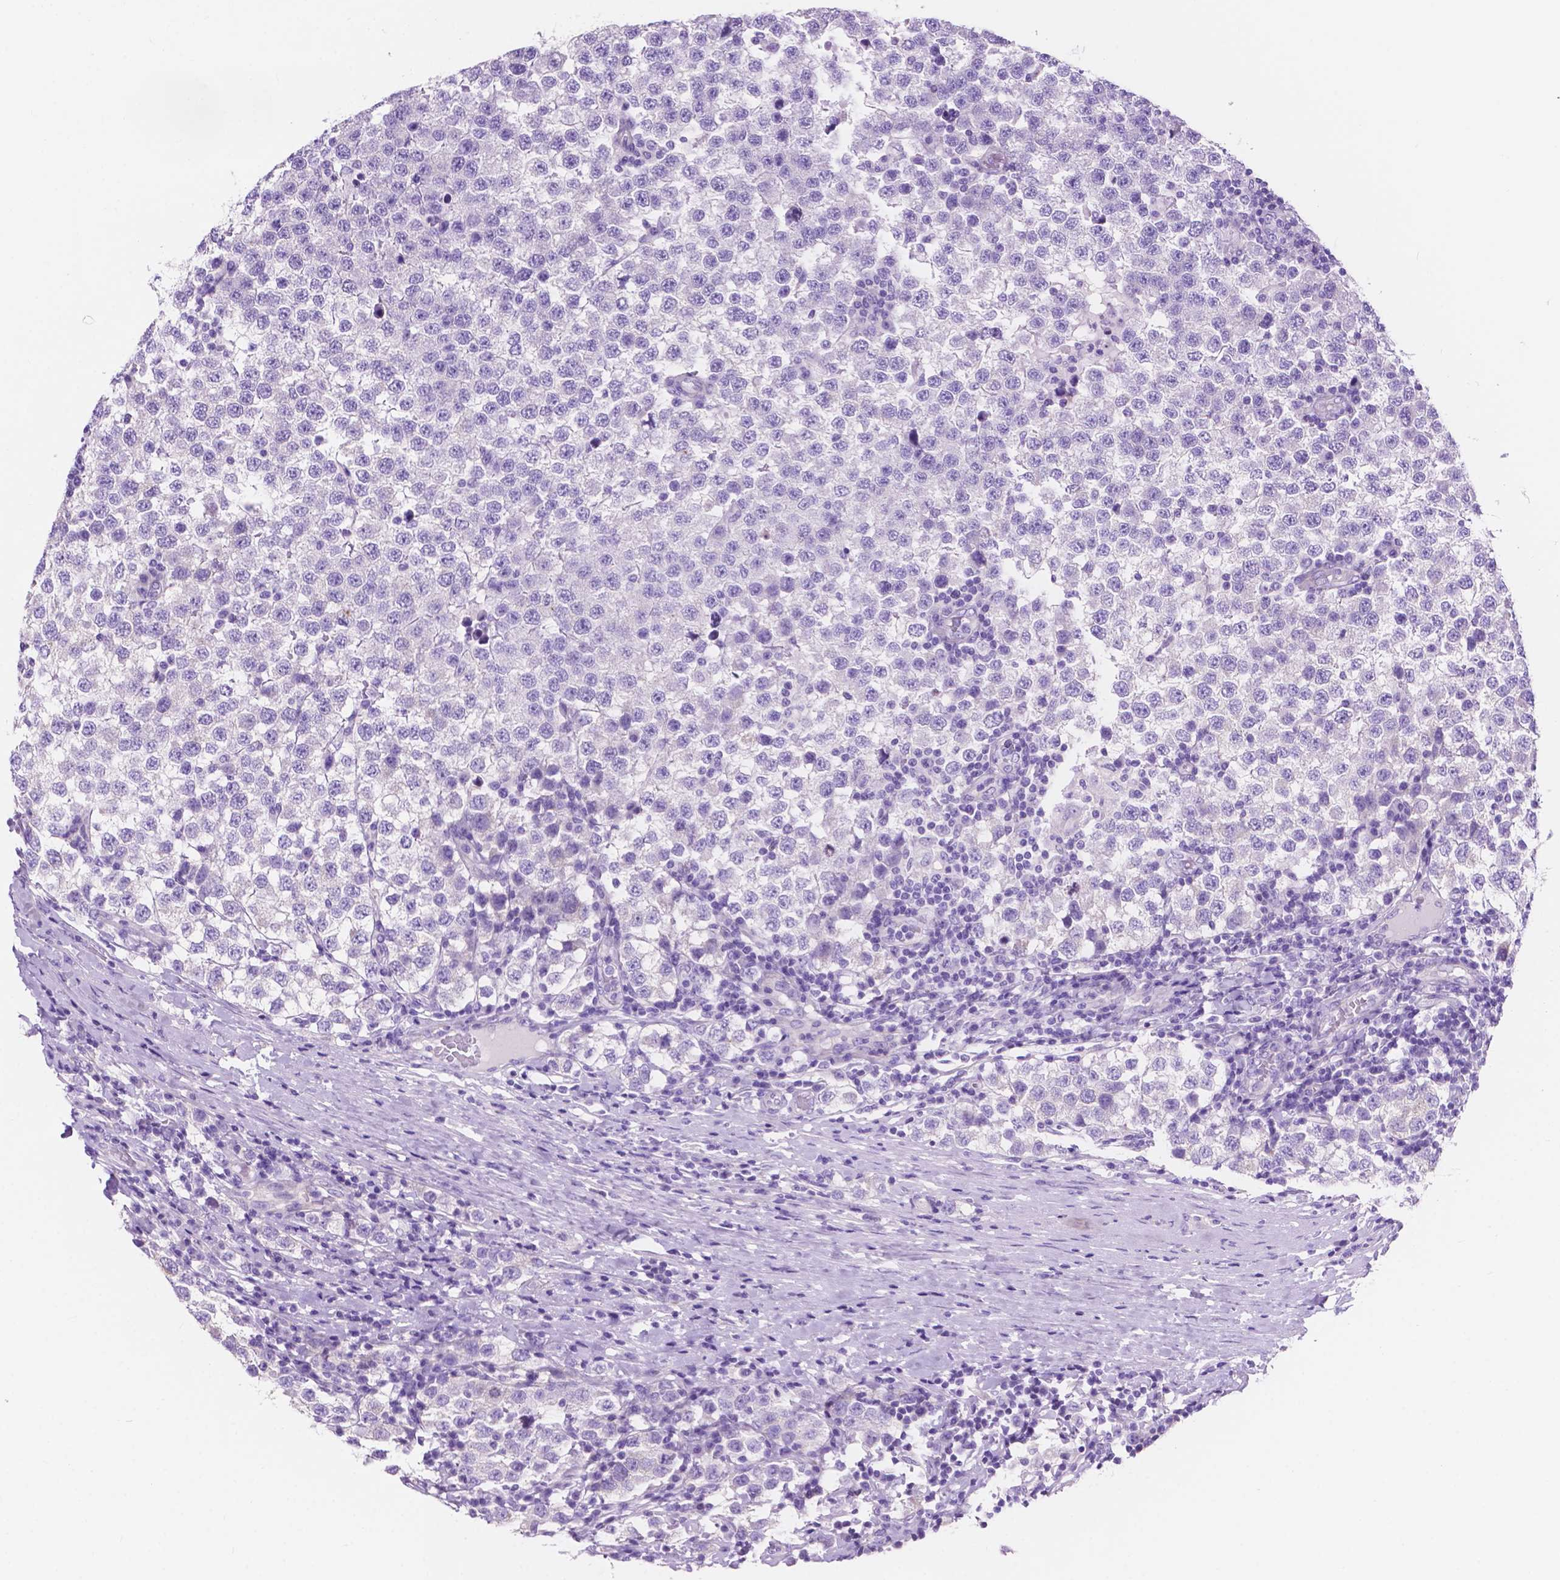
{"staining": {"intensity": "negative", "quantity": "none", "location": "none"}, "tissue": "testis cancer", "cell_type": "Tumor cells", "image_type": "cancer", "snomed": [{"axis": "morphology", "description": "Seminoma, NOS"}, {"axis": "topography", "description": "Testis"}], "caption": "Tumor cells are negative for brown protein staining in testis cancer (seminoma). The staining is performed using DAB brown chromogen with nuclei counter-stained in using hematoxylin.", "gene": "IGFN1", "patient": {"sex": "male", "age": 34}}